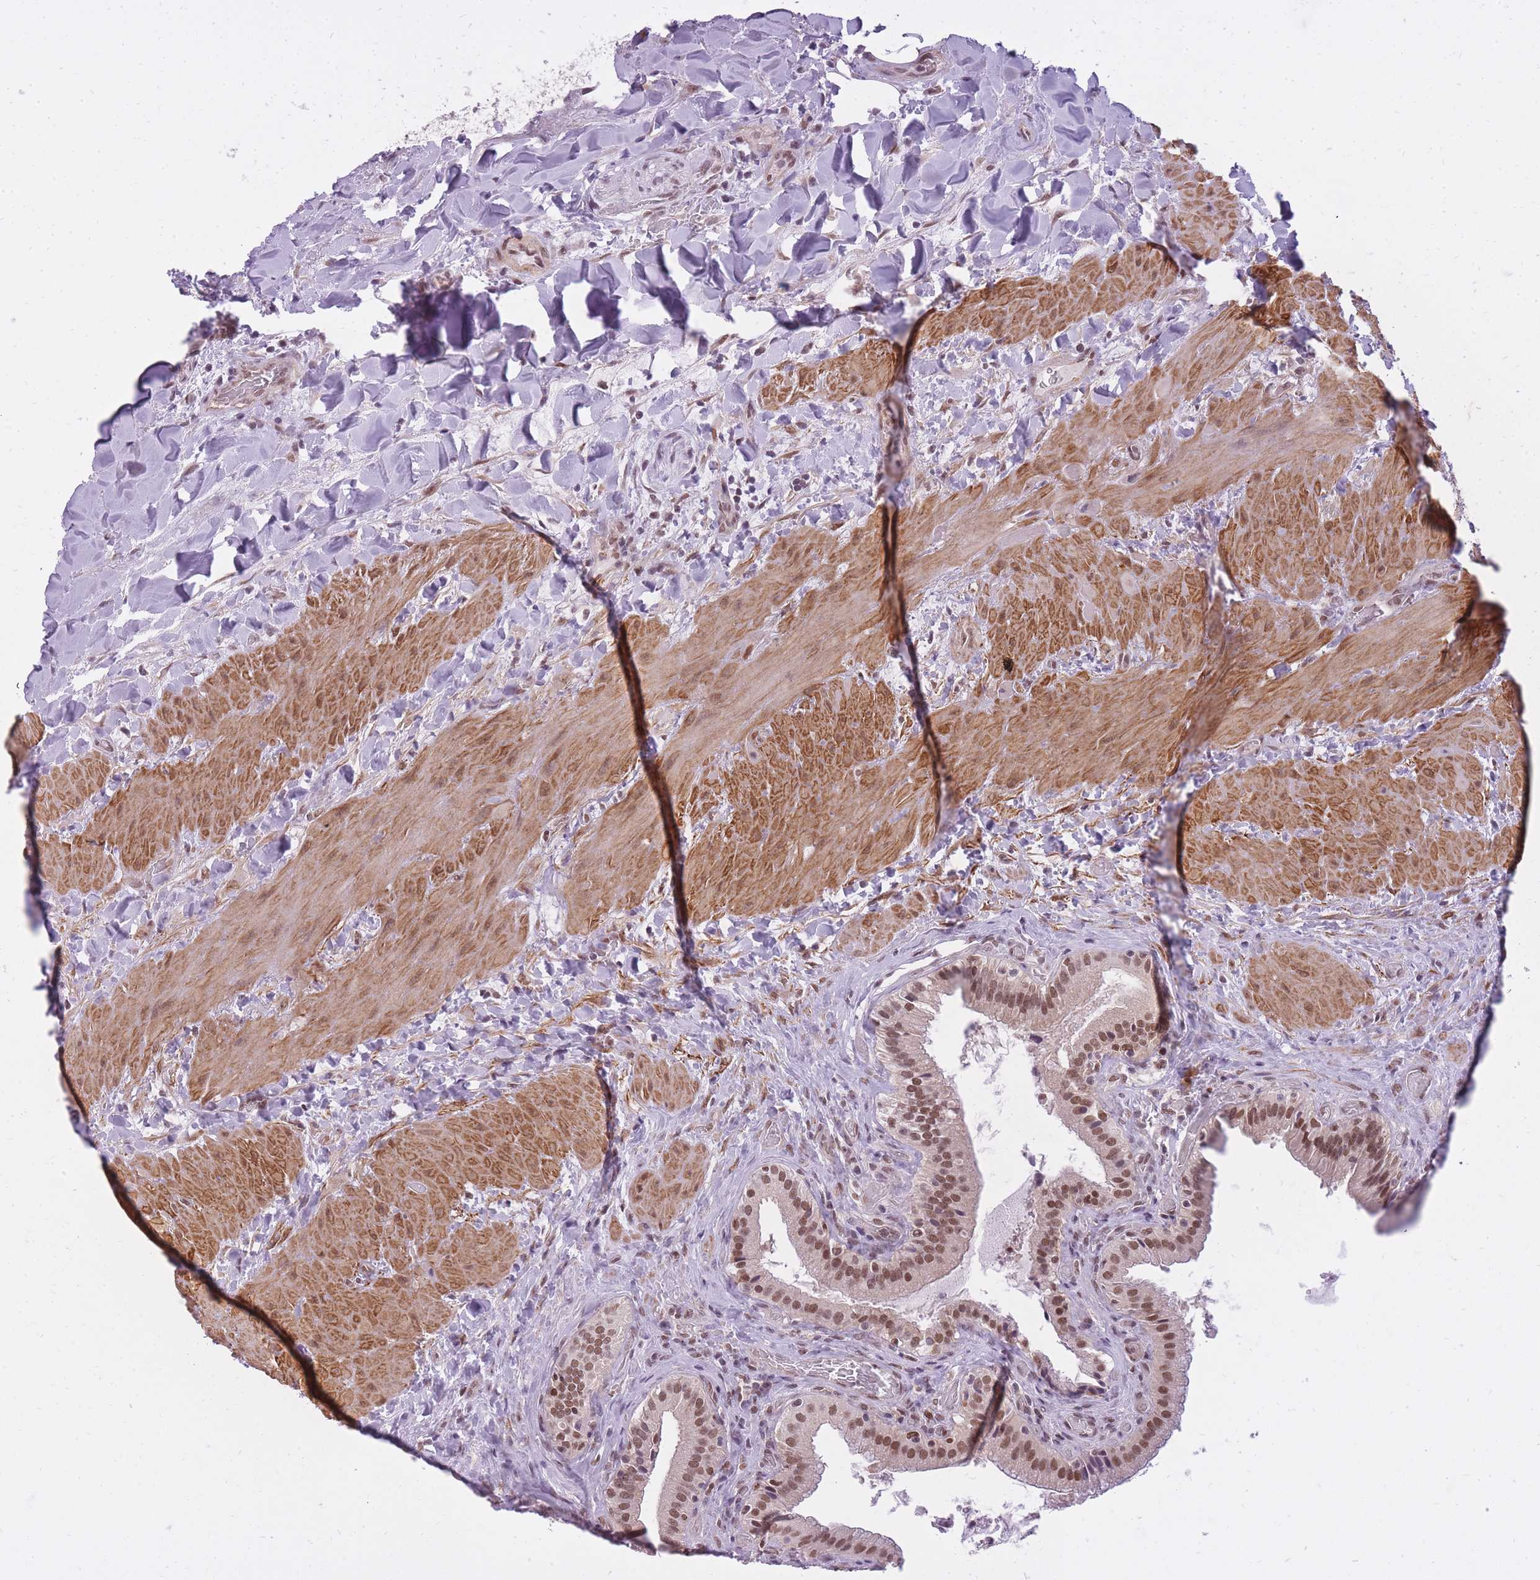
{"staining": {"intensity": "strong", "quantity": ">75%", "location": "nuclear"}, "tissue": "gallbladder", "cell_type": "Glandular cells", "image_type": "normal", "snomed": [{"axis": "morphology", "description": "Normal tissue, NOS"}, {"axis": "topography", "description": "Gallbladder"}], "caption": "High-magnification brightfield microscopy of benign gallbladder stained with DAB (3,3'-diaminobenzidine) (brown) and counterstained with hematoxylin (blue). glandular cells exhibit strong nuclear expression is seen in about>75% of cells.", "gene": "TIGD1", "patient": {"sex": "male", "age": 24}}